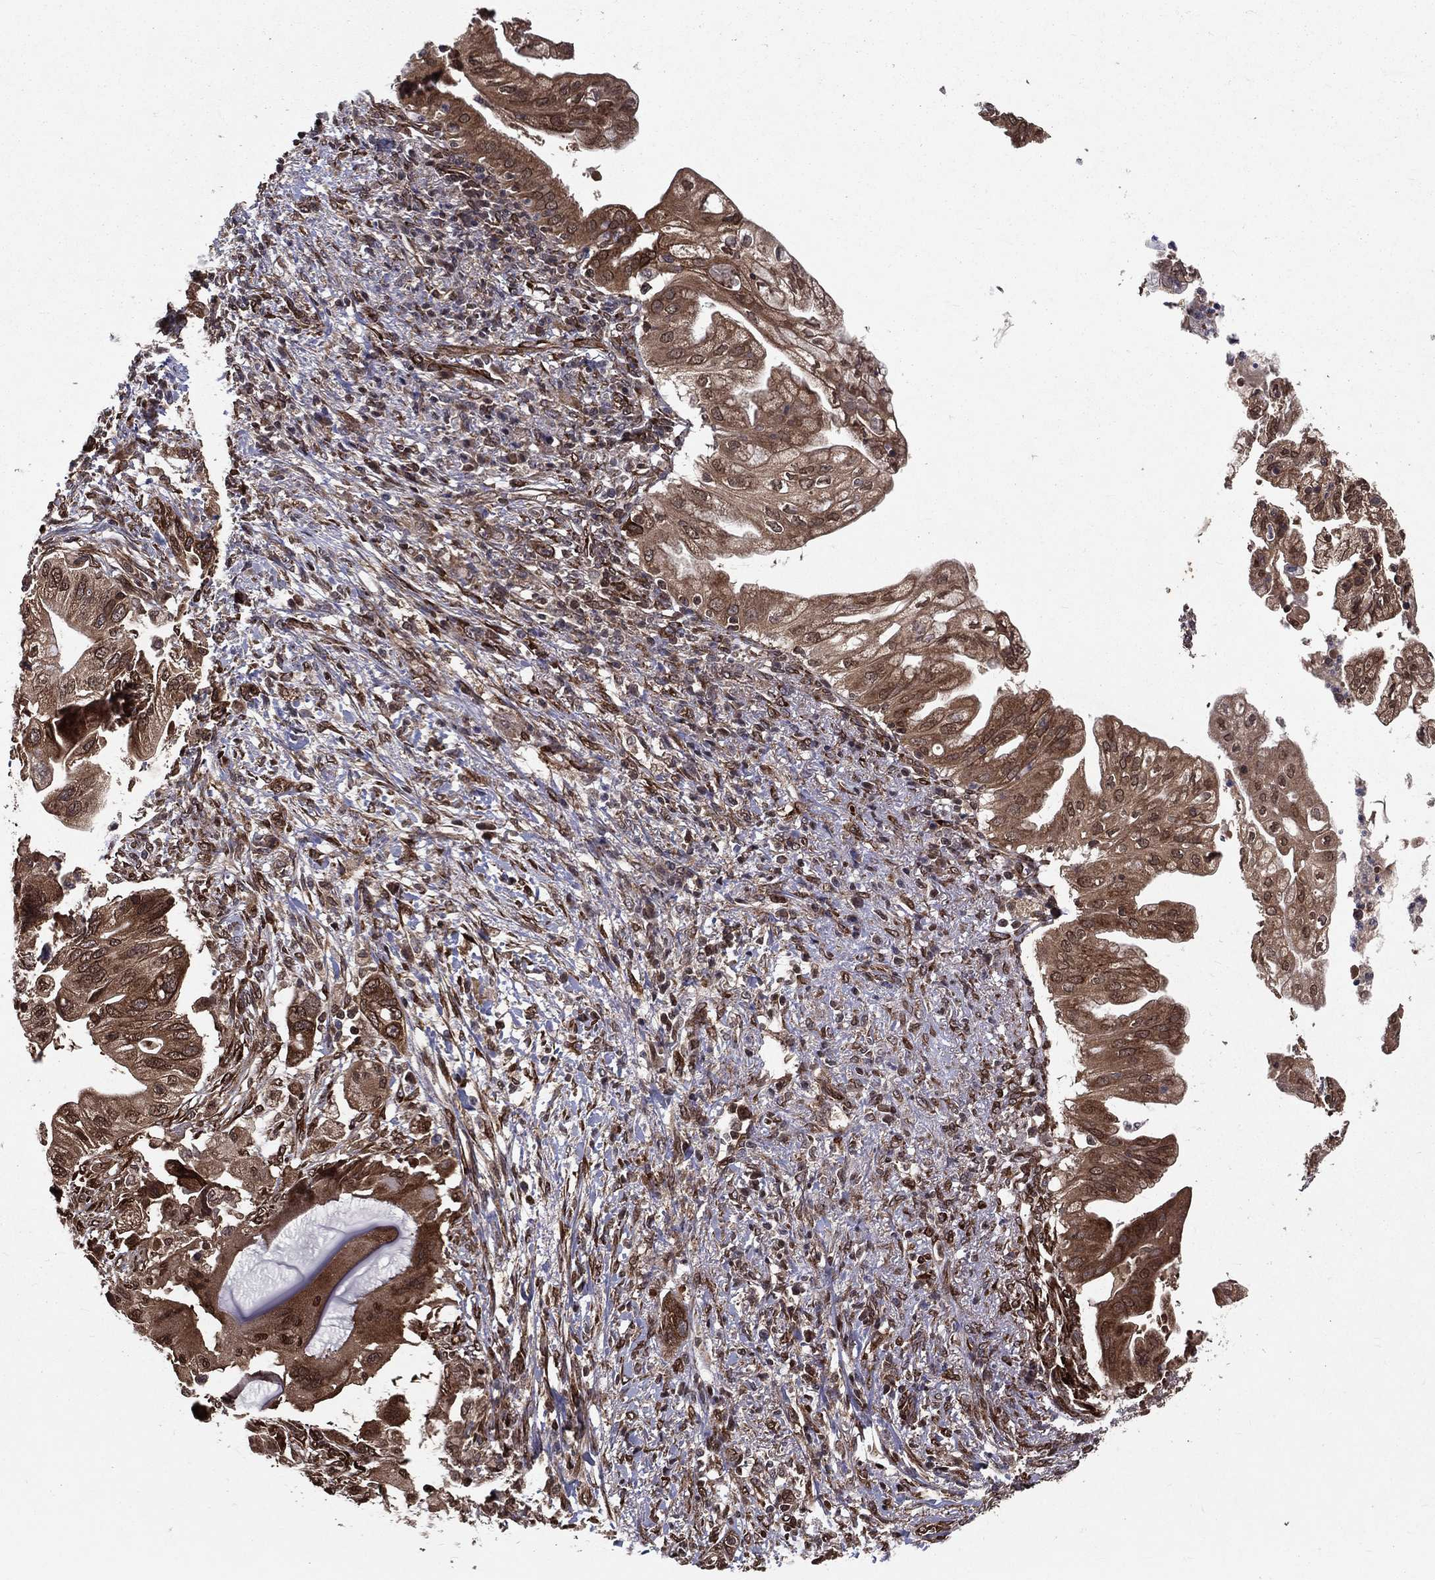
{"staining": {"intensity": "moderate", "quantity": ">75%", "location": "cytoplasmic/membranous"}, "tissue": "pancreatic cancer", "cell_type": "Tumor cells", "image_type": "cancer", "snomed": [{"axis": "morphology", "description": "Adenocarcinoma, NOS"}, {"axis": "topography", "description": "Pancreas"}], "caption": "An immunohistochemistry image of neoplastic tissue is shown. Protein staining in brown labels moderate cytoplasmic/membranous positivity in pancreatic cancer (adenocarcinoma) within tumor cells.", "gene": "CERS2", "patient": {"sex": "female", "age": 72}}